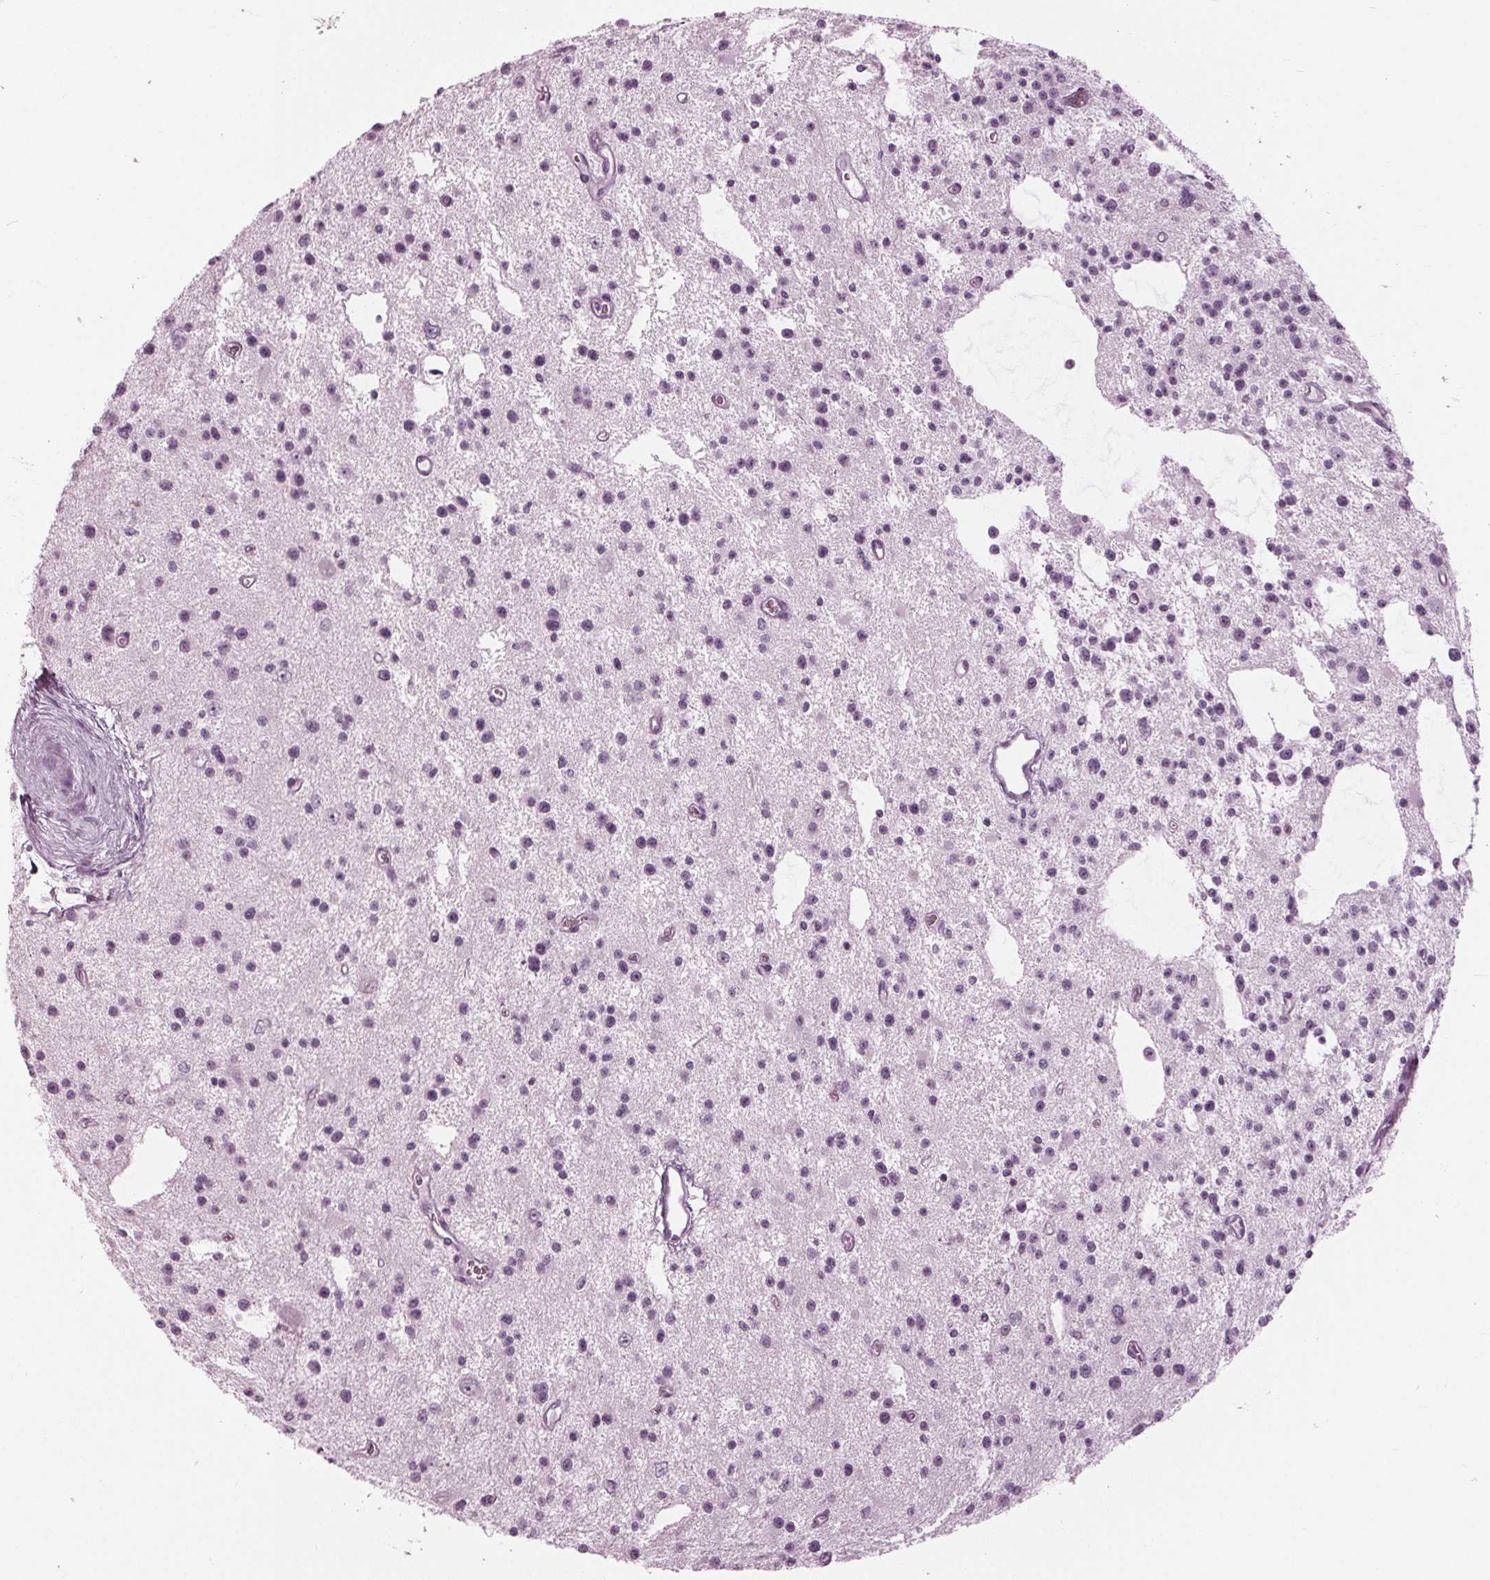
{"staining": {"intensity": "negative", "quantity": "none", "location": "none"}, "tissue": "glioma", "cell_type": "Tumor cells", "image_type": "cancer", "snomed": [{"axis": "morphology", "description": "Glioma, malignant, Low grade"}, {"axis": "topography", "description": "Brain"}], "caption": "Low-grade glioma (malignant) was stained to show a protein in brown. There is no significant positivity in tumor cells.", "gene": "KRT28", "patient": {"sex": "male", "age": 43}}